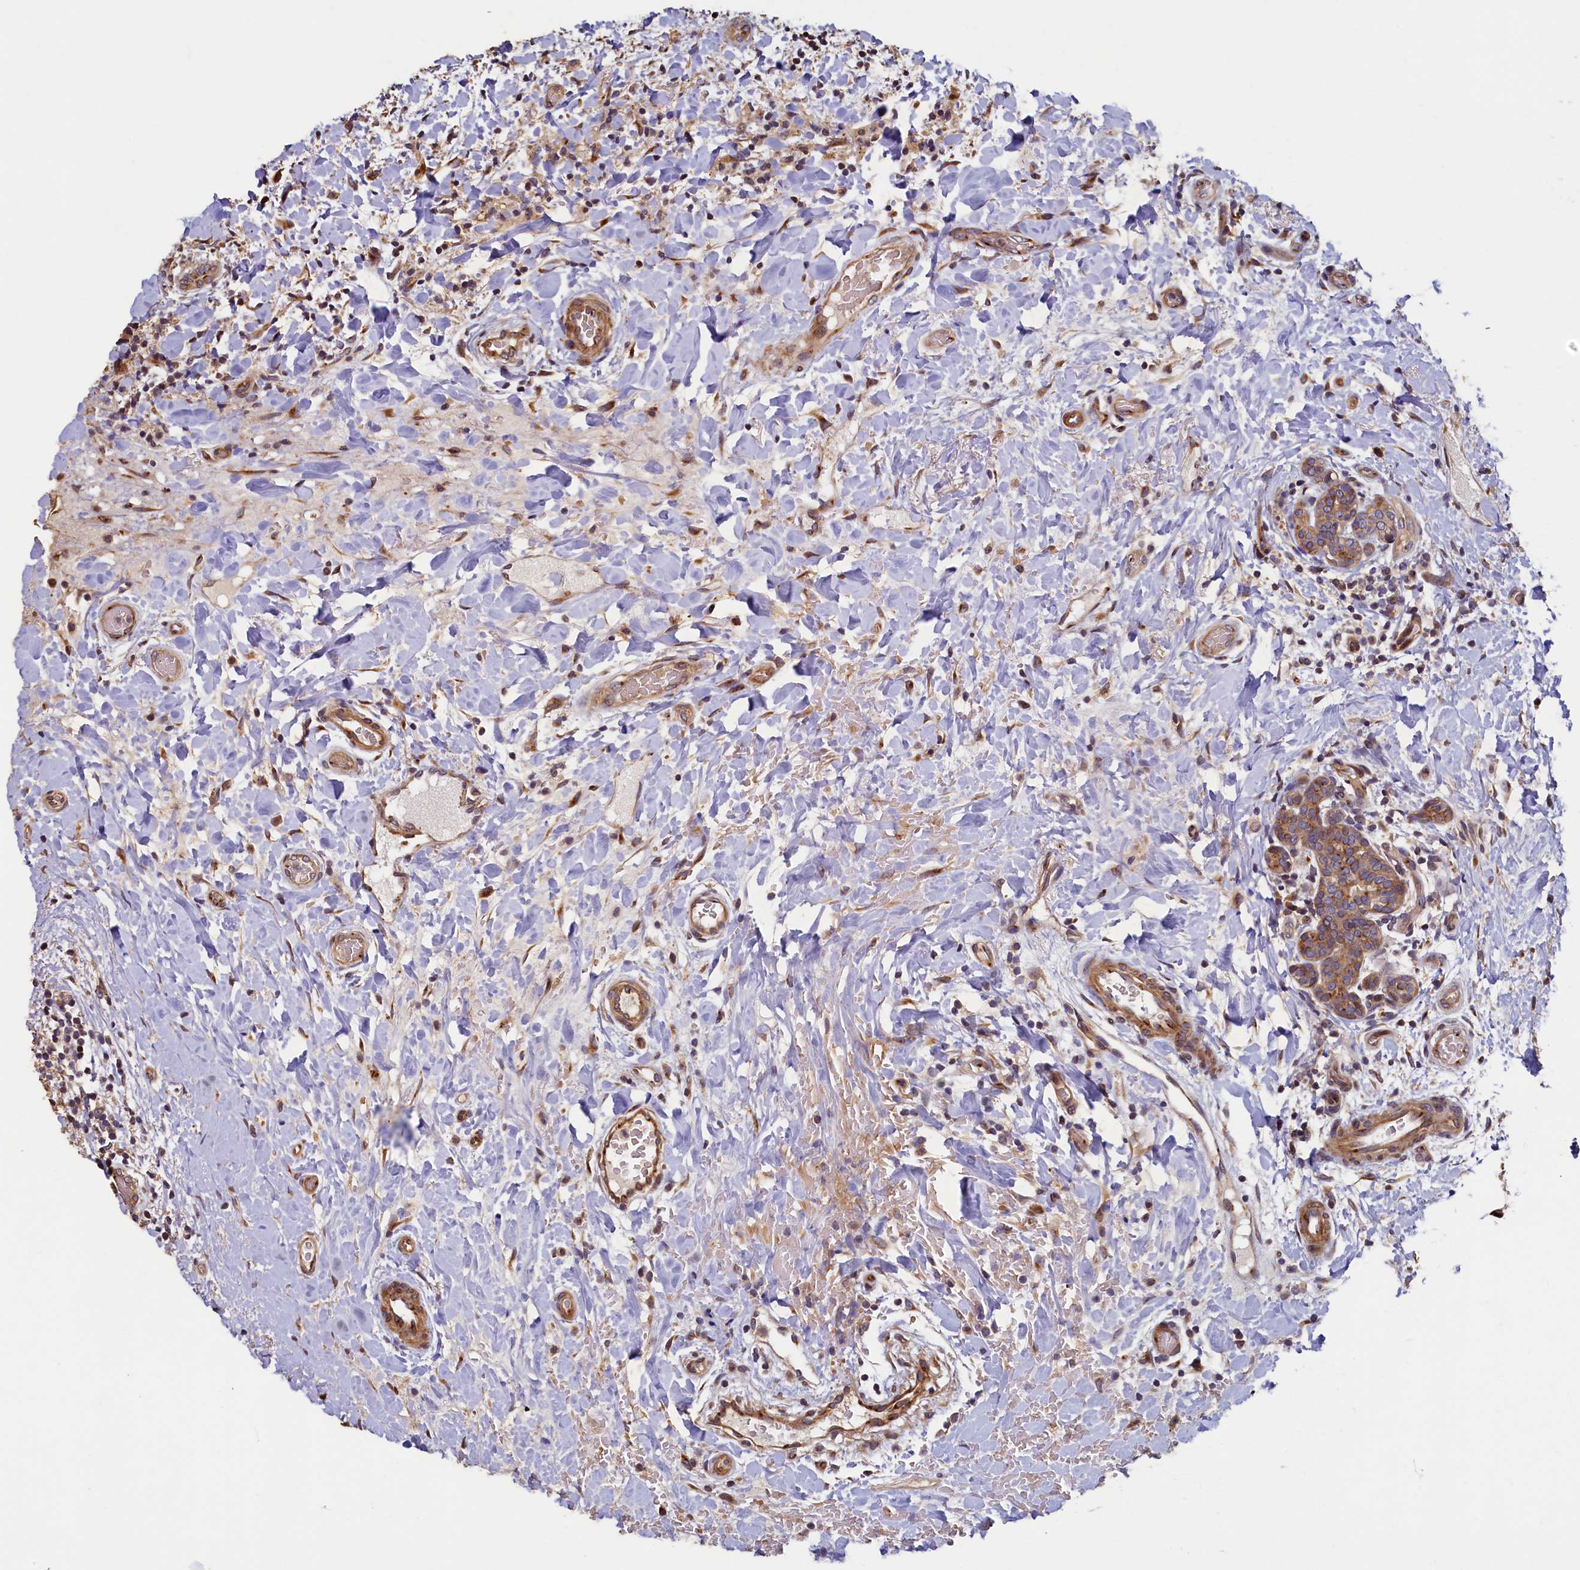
{"staining": {"intensity": "moderate", "quantity": ">75%", "location": "cytoplasmic/membranous"}, "tissue": "breast cancer", "cell_type": "Tumor cells", "image_type": "cancer", "snomed": [{"axis": "morphology", "description": "Normal tissue, NOS"}, {"axis": "morphology", "description": "Duct carcinoma"}, {"axis": "topography", "description": "Breast"}], "caption": "An image of breast cancer stained for a protein displays moderate cytoplasmic/membranous brown staining in tumor cells.", "gene": "TMEM181", "patient": {"sex": "female", "age": 62}}